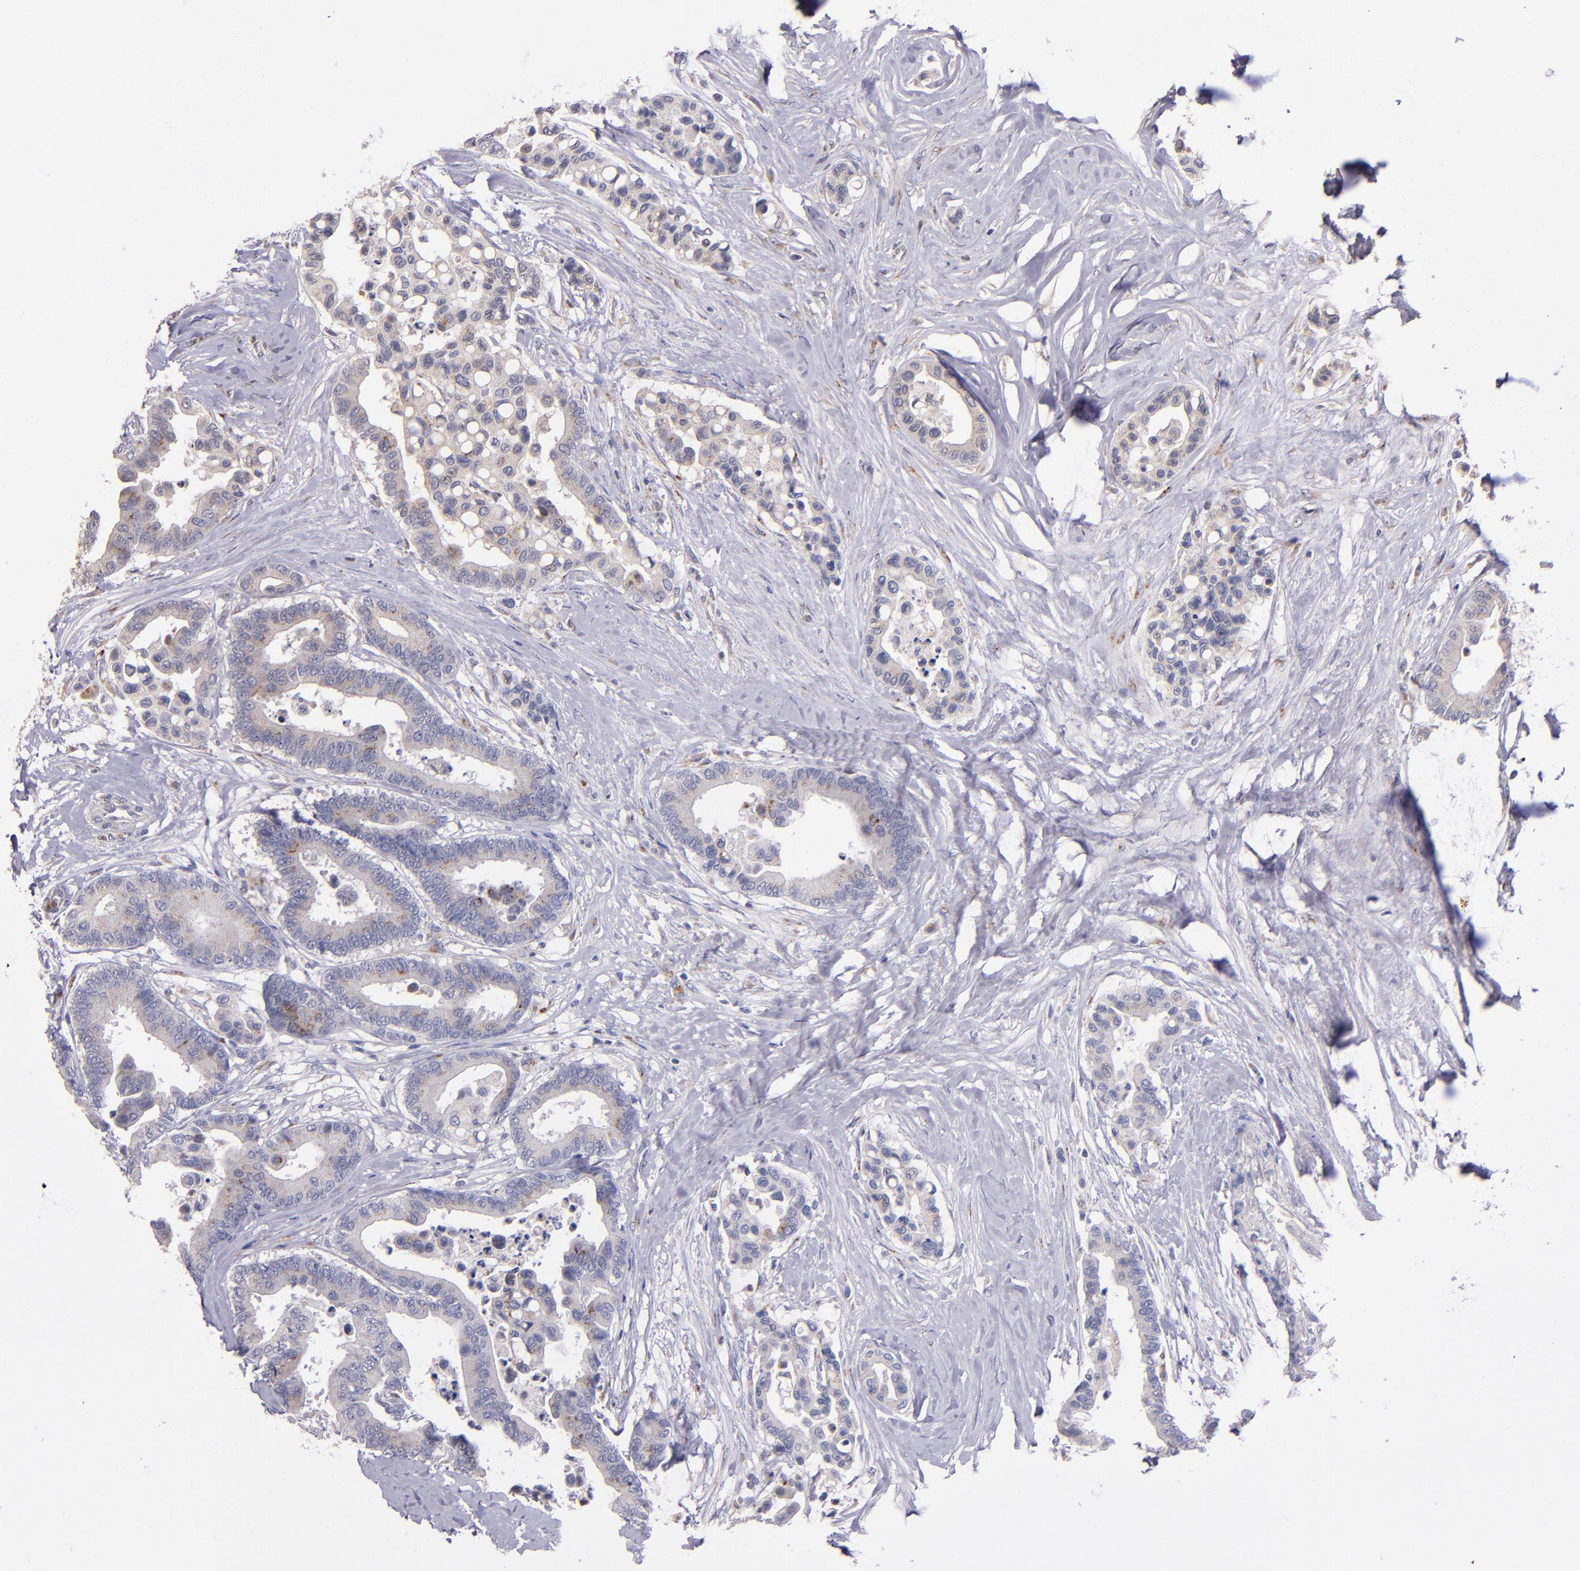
{"staining": {"intensity": "moderate", "quantity": "25%-75%", "location": "cytoplasmic/membranous"}, "tissue": "colorectal cancer", "cell_type": "Tumor cells", "image_type": "cancer", "snomed": [{"axis": "morphology", "description": "Adenocarcinoma, NOS"}, {"axis": "topography", "description": "Colon"}], "caption": "Immunohistochemical staining of colorectal cancer shows medium levels of moderate cytoplasmic/membranous staining in about 25%-75% of tumor cells.", "gene": "RAB41", "patient": {"sex": "male", "age": 82}}